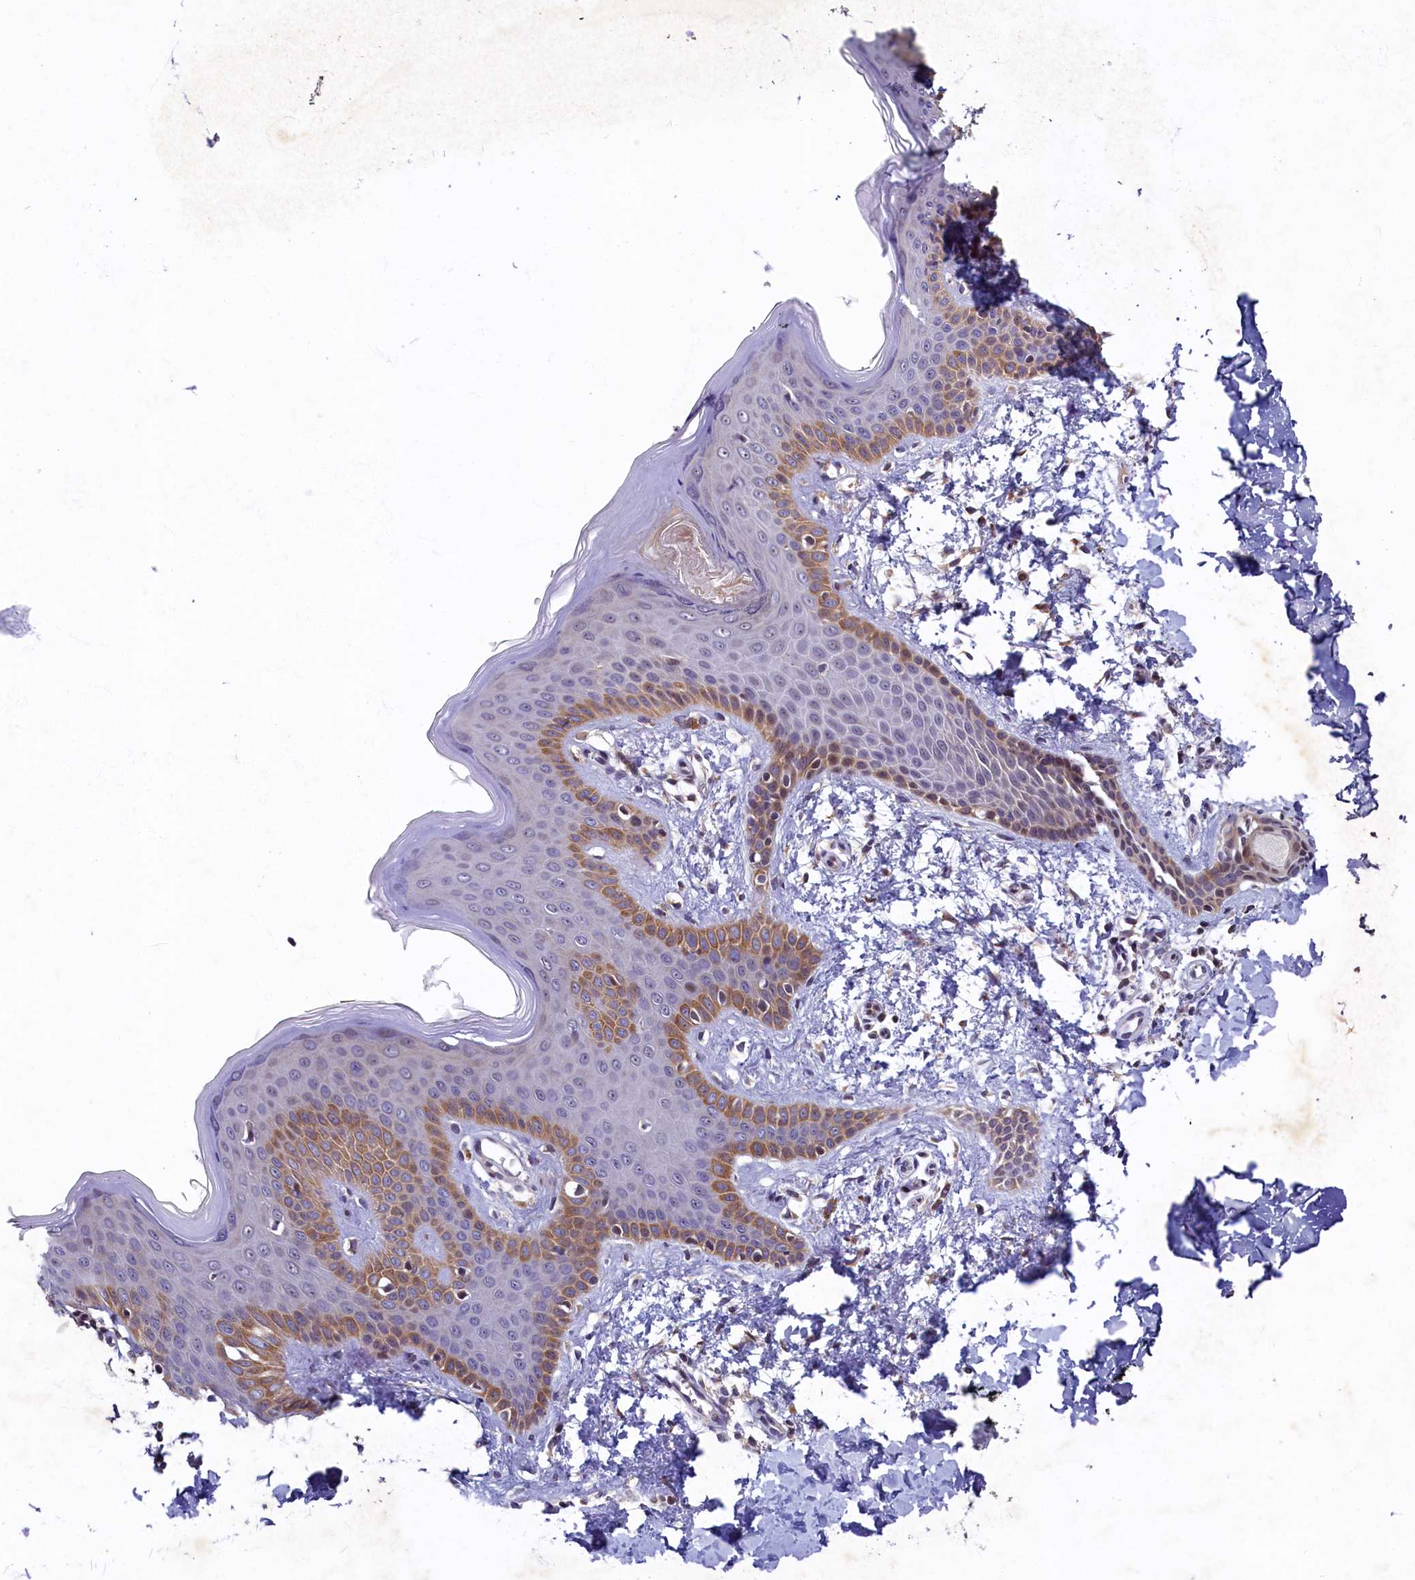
{"staining": {"intensity": "moderate", "quantity": ">75%", "location": "cytoplasmic/membranous"}, "tissue": "skin", "cell_type": "Fibroblasts", "image_type": "normal", "snomed": [{"axis": "morphology", "description": "Normal tissue, NOS"}, {"axis": "topography", "description": "Skin"}], "caption": "Protein staining of unremarkable skin shows moderate cytoplasmic/membranous positivity in approximately >75% of fibroblasts. (IHC, brightfield microscopy, high magnification).", "gene": "LATS2", "patient": {"sex": "male", "age": 36}}